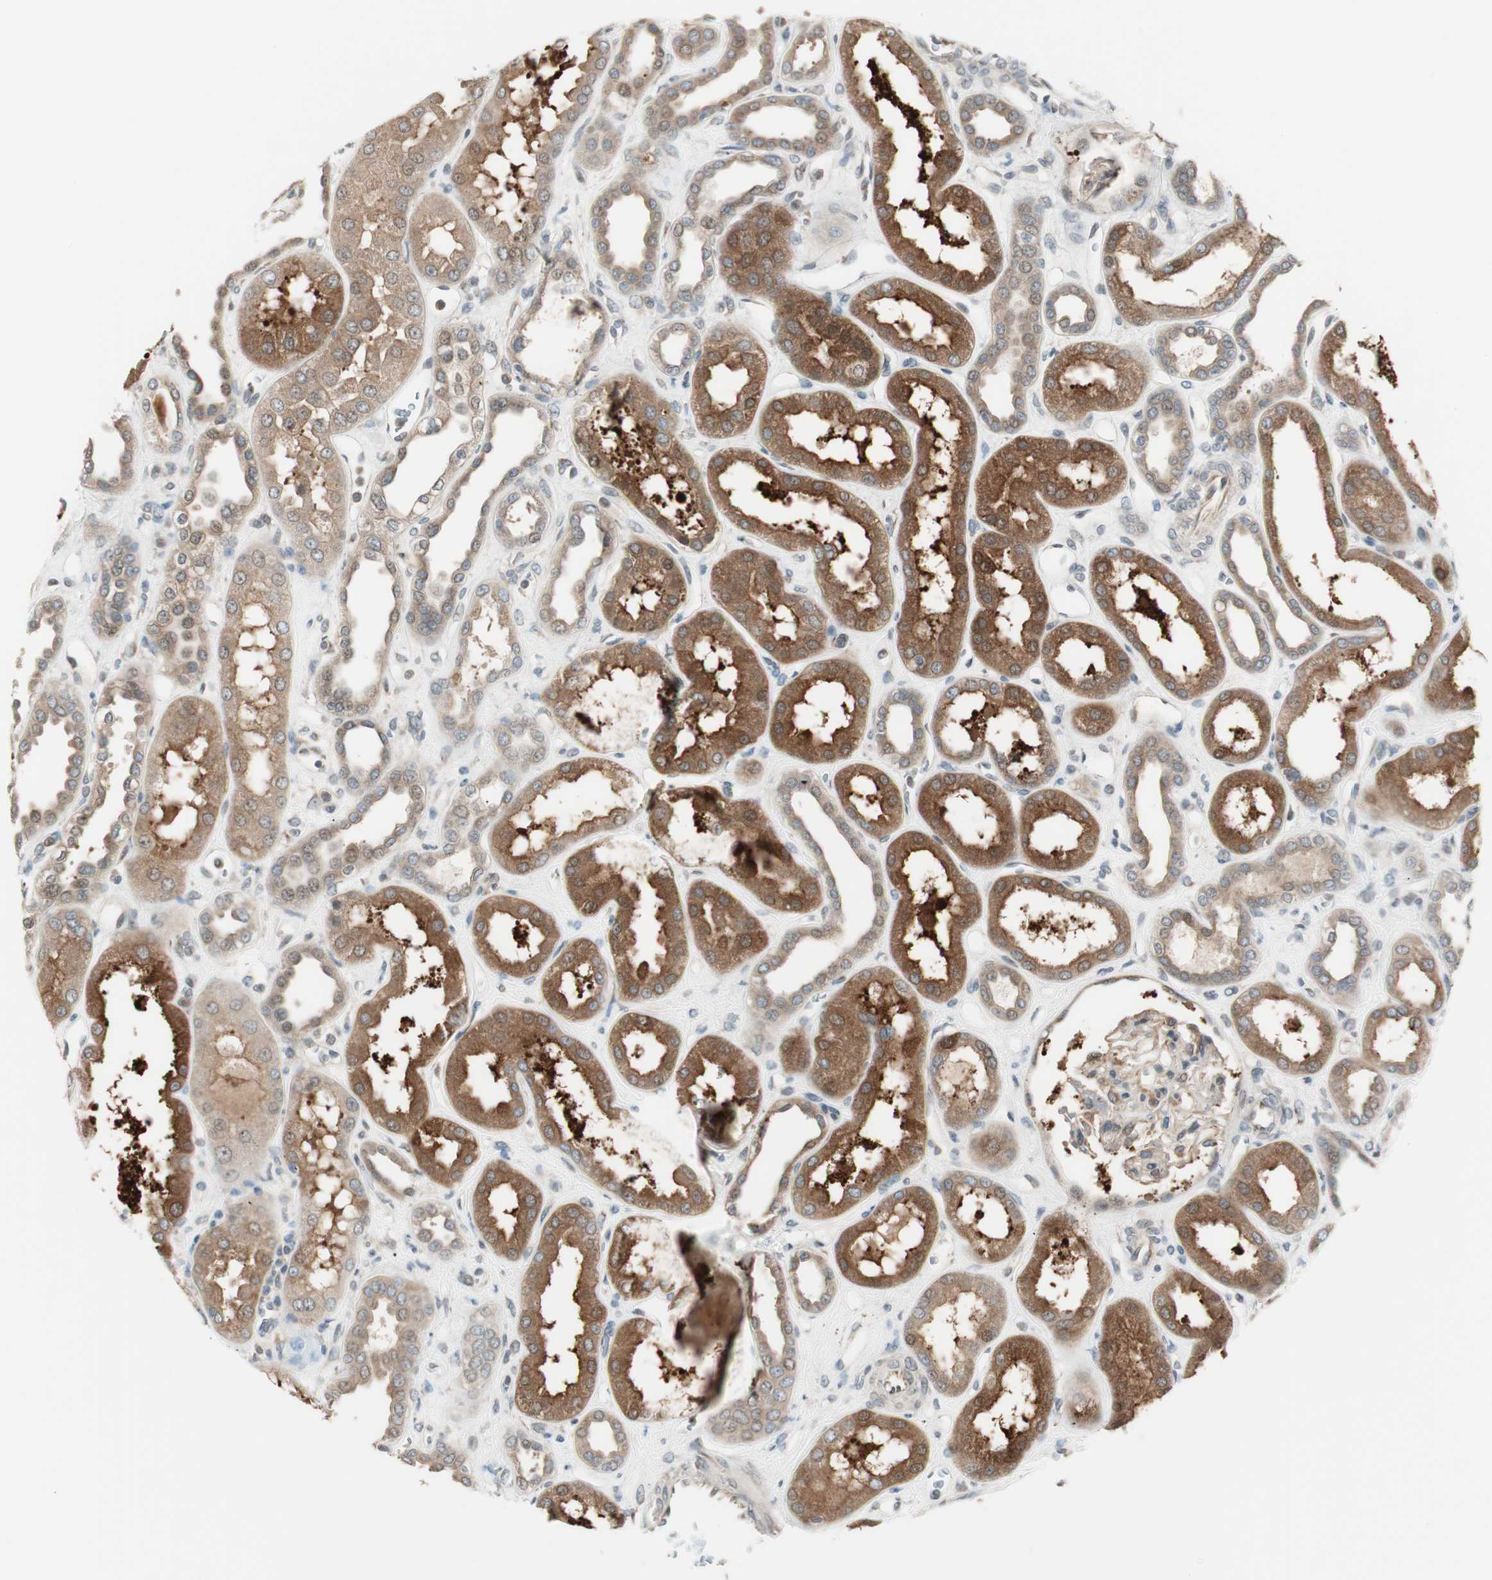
{"staining": {"intensity": "weak", "quantity": "<25%", "location": "cytoplasmic/membranous"}, "tissue": "kidney", "cell_type": "Cells in glomeruli", "image_type": "normal", "snomed": [{"axis": "morphology", "description": "Normal tissue, NOS"}, {"axis": "topography", "description": "Kidney"}], "caption": "The histopathology image demonstrates no staining of cells in glomeruli in benign kidney. The staining was performed using DAB (3,3'-diaminobenzidine) to visualize the protein expression in brown, while the nuclei were stained in blue with hematoxylin (Magnification: 20x).", "gene": "CGRRF1", "patient": {"sex": "male", "age": 59}}